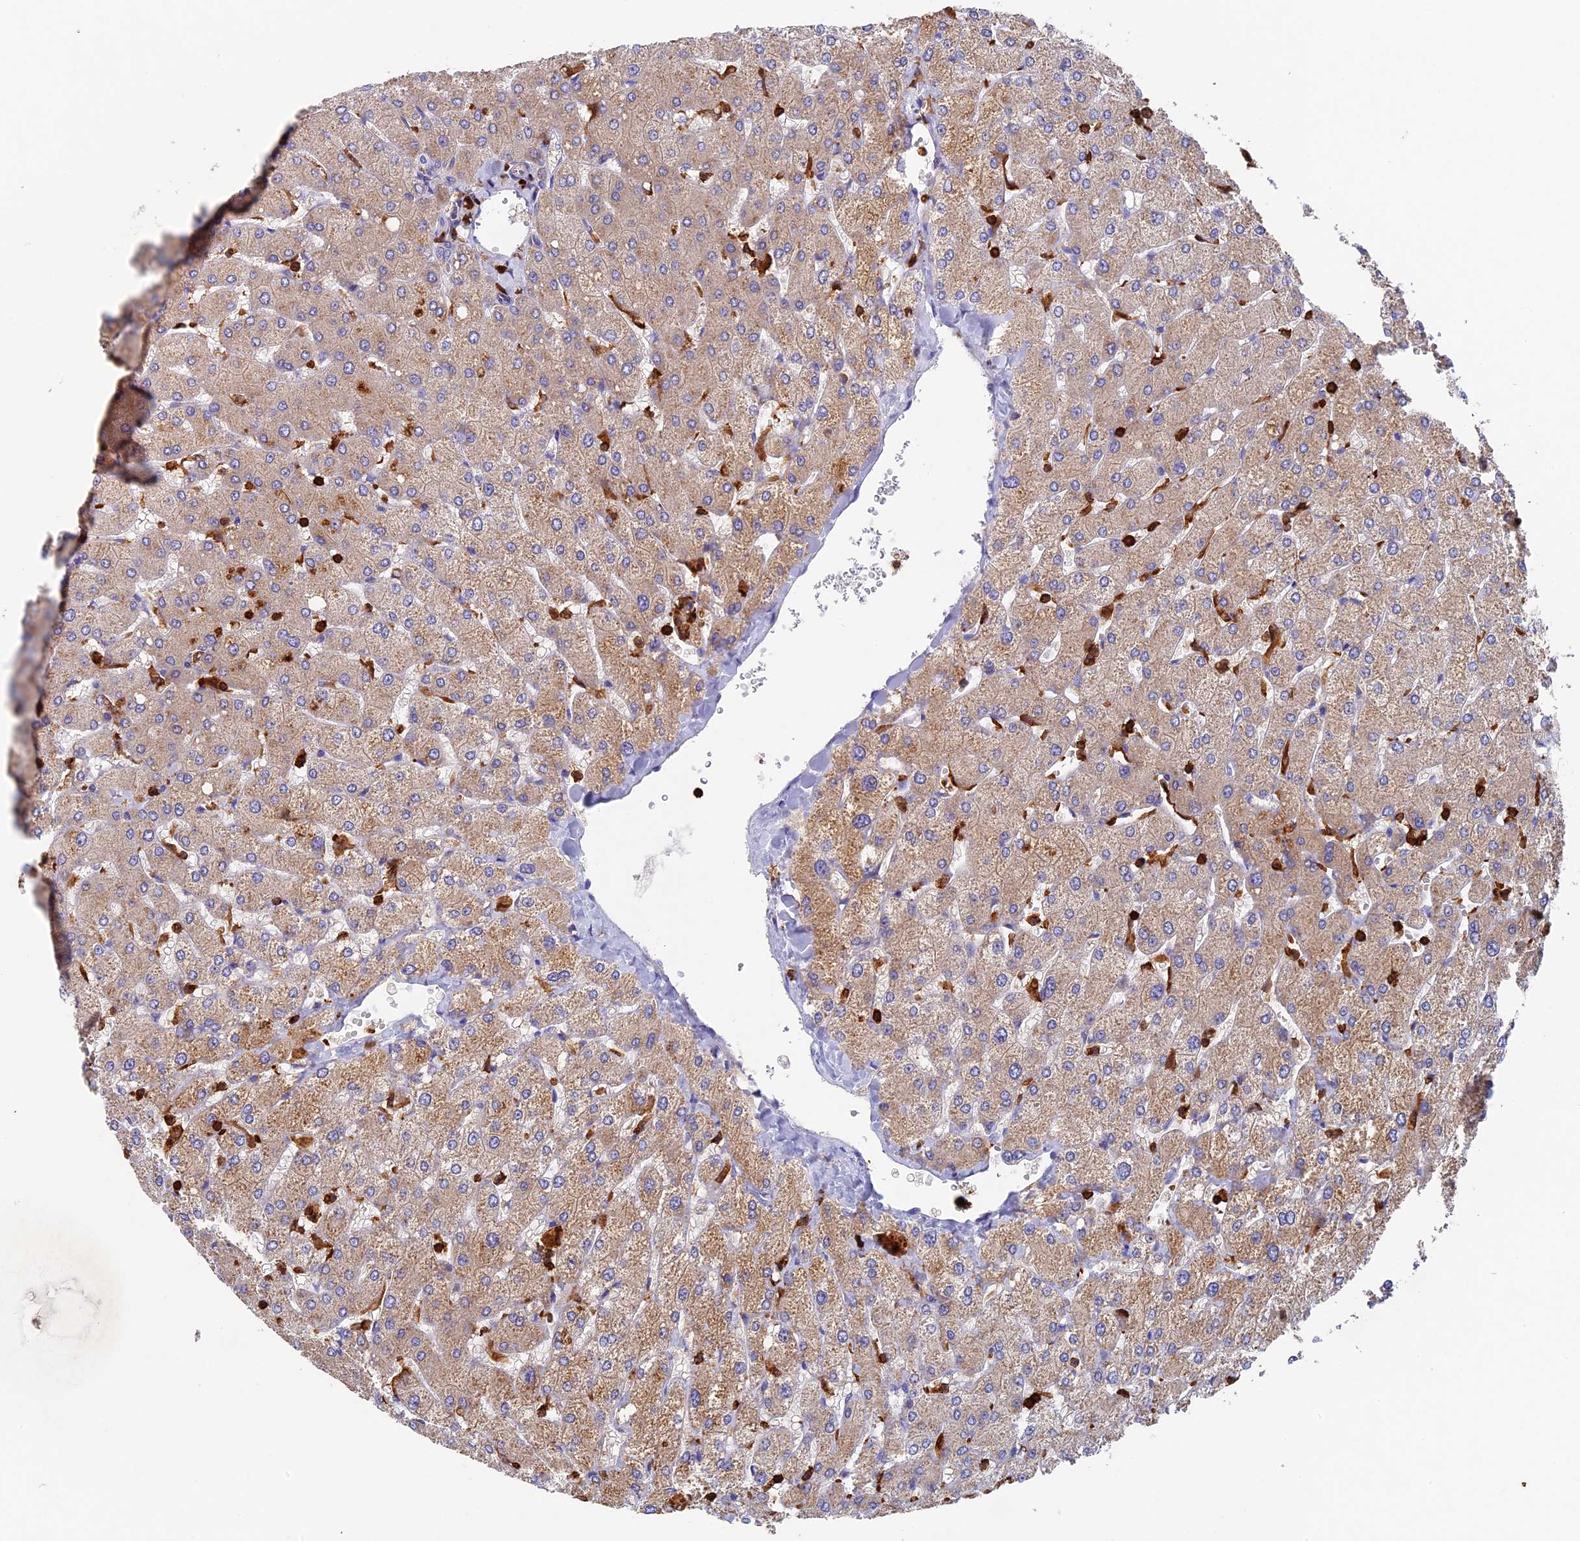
{"staining": {"intensity": "negative", "quantity": "none", "location": "none"}, "tissue": "liver", "cell_type": "Cholangiocytes", "image_type": "normal", "snomed": [{"axis": "morphology", "description": "Normal tissue, NOS"}, {"axis": "topography", "description": "Liver"}], "caption": "Immunohistochemistry (IHC) photomicrograph of normal liver: liver stained with DAB exhibits no significant protein expression in cholangiocytes.", "gene": "ADAT1", "patient": {"sex": "male", "age": 55}}